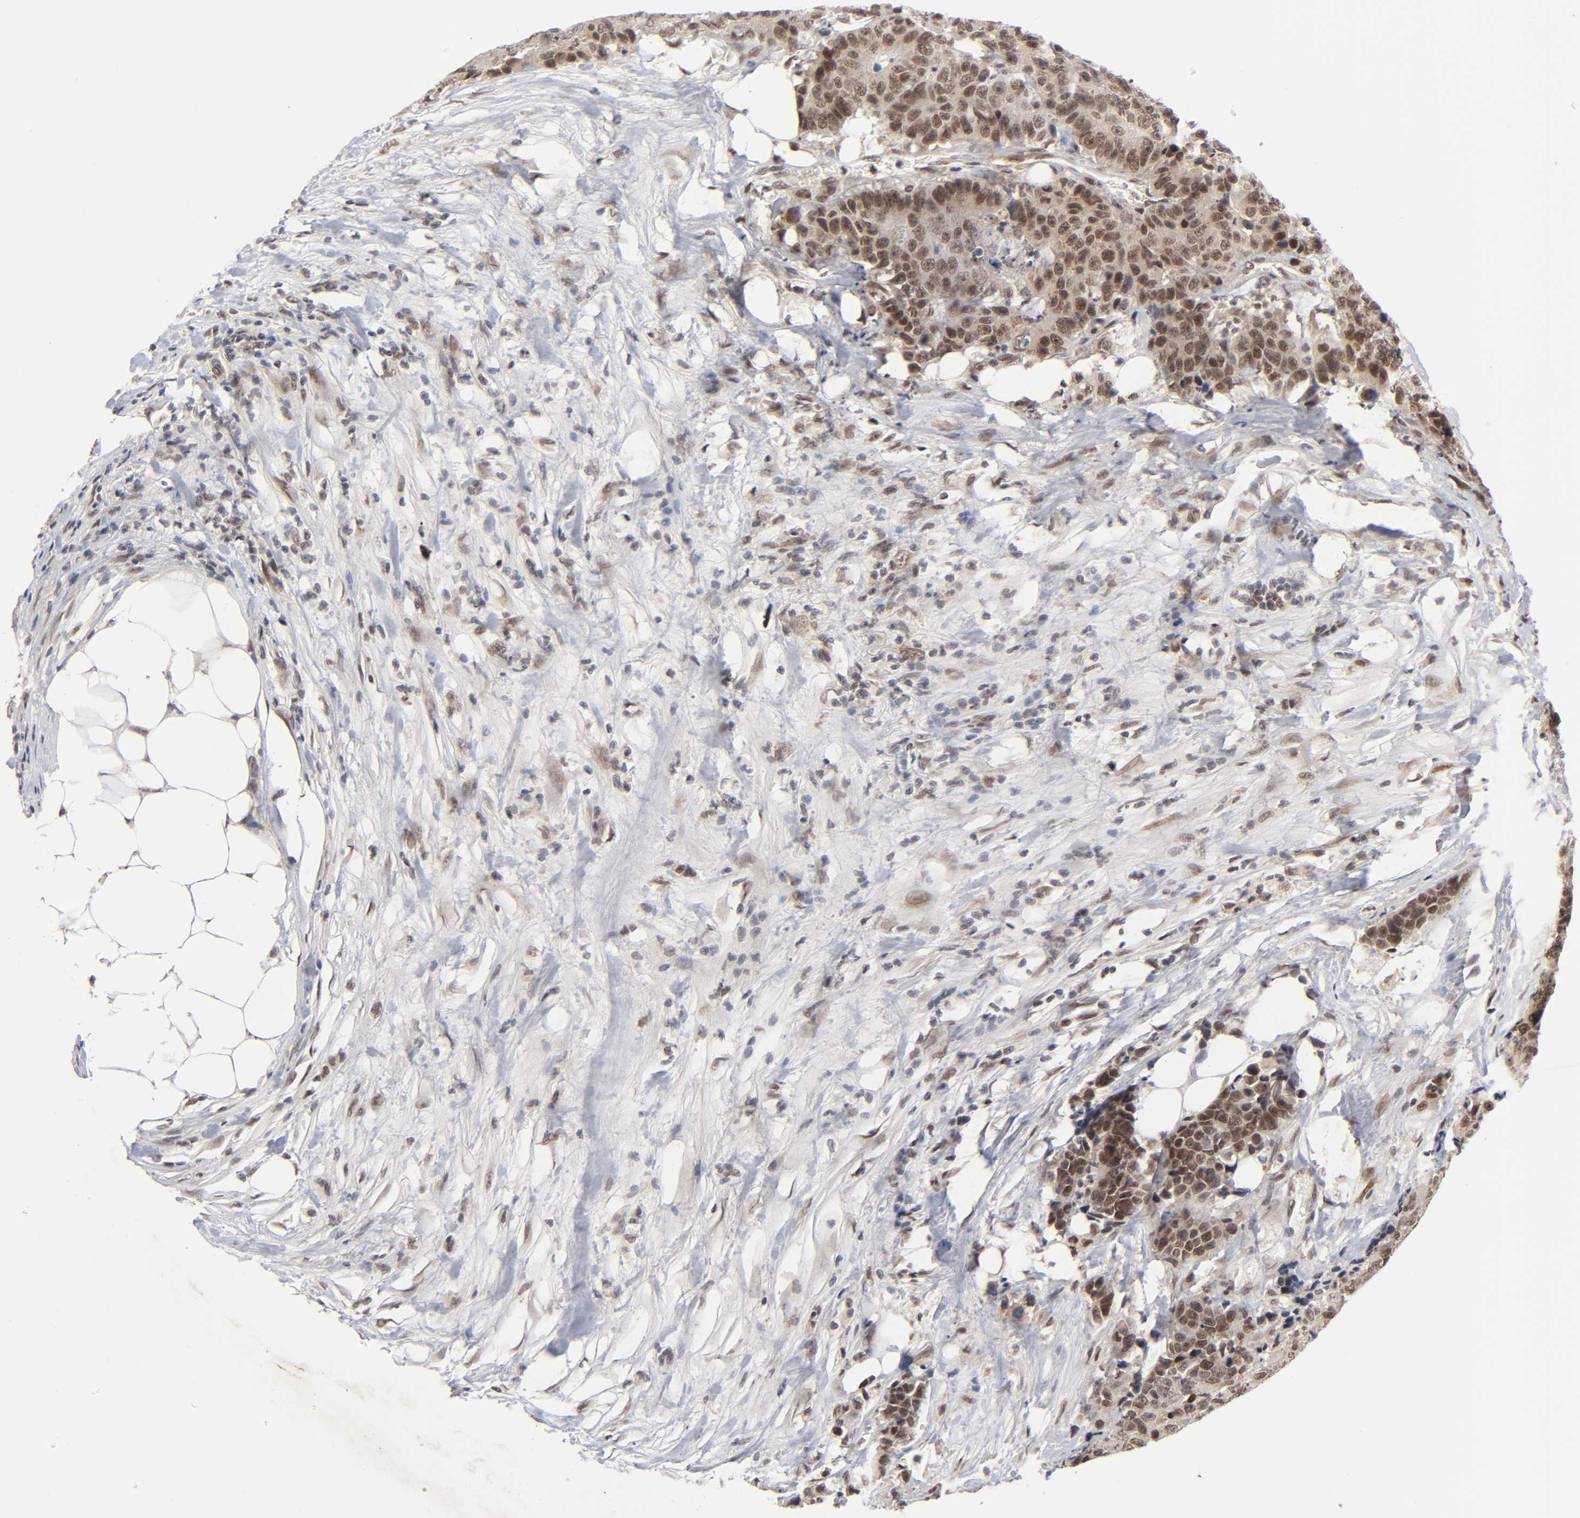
{"staining": {"intensity": "strong", "quantity": ">75%", "location": "cytoplasmic/membranous,nuclear"}, "tissue": "colorectal cancer", "cell_type": "Tumor cells", "image_type": "cancer", "snomed": [{"axis": "morphology", "description": "Adenocarcinoma, NOS"}, {"axis": "topography", "description": "Colon"}], "caption": "Adenocarcinoma (colorectal) tissue reveals strong cytoplasmic/membranous and nuclear staining in approximately >75% of tumor cells", "gene": "EP300", "patient": {"sex": "female", "age": 86}}